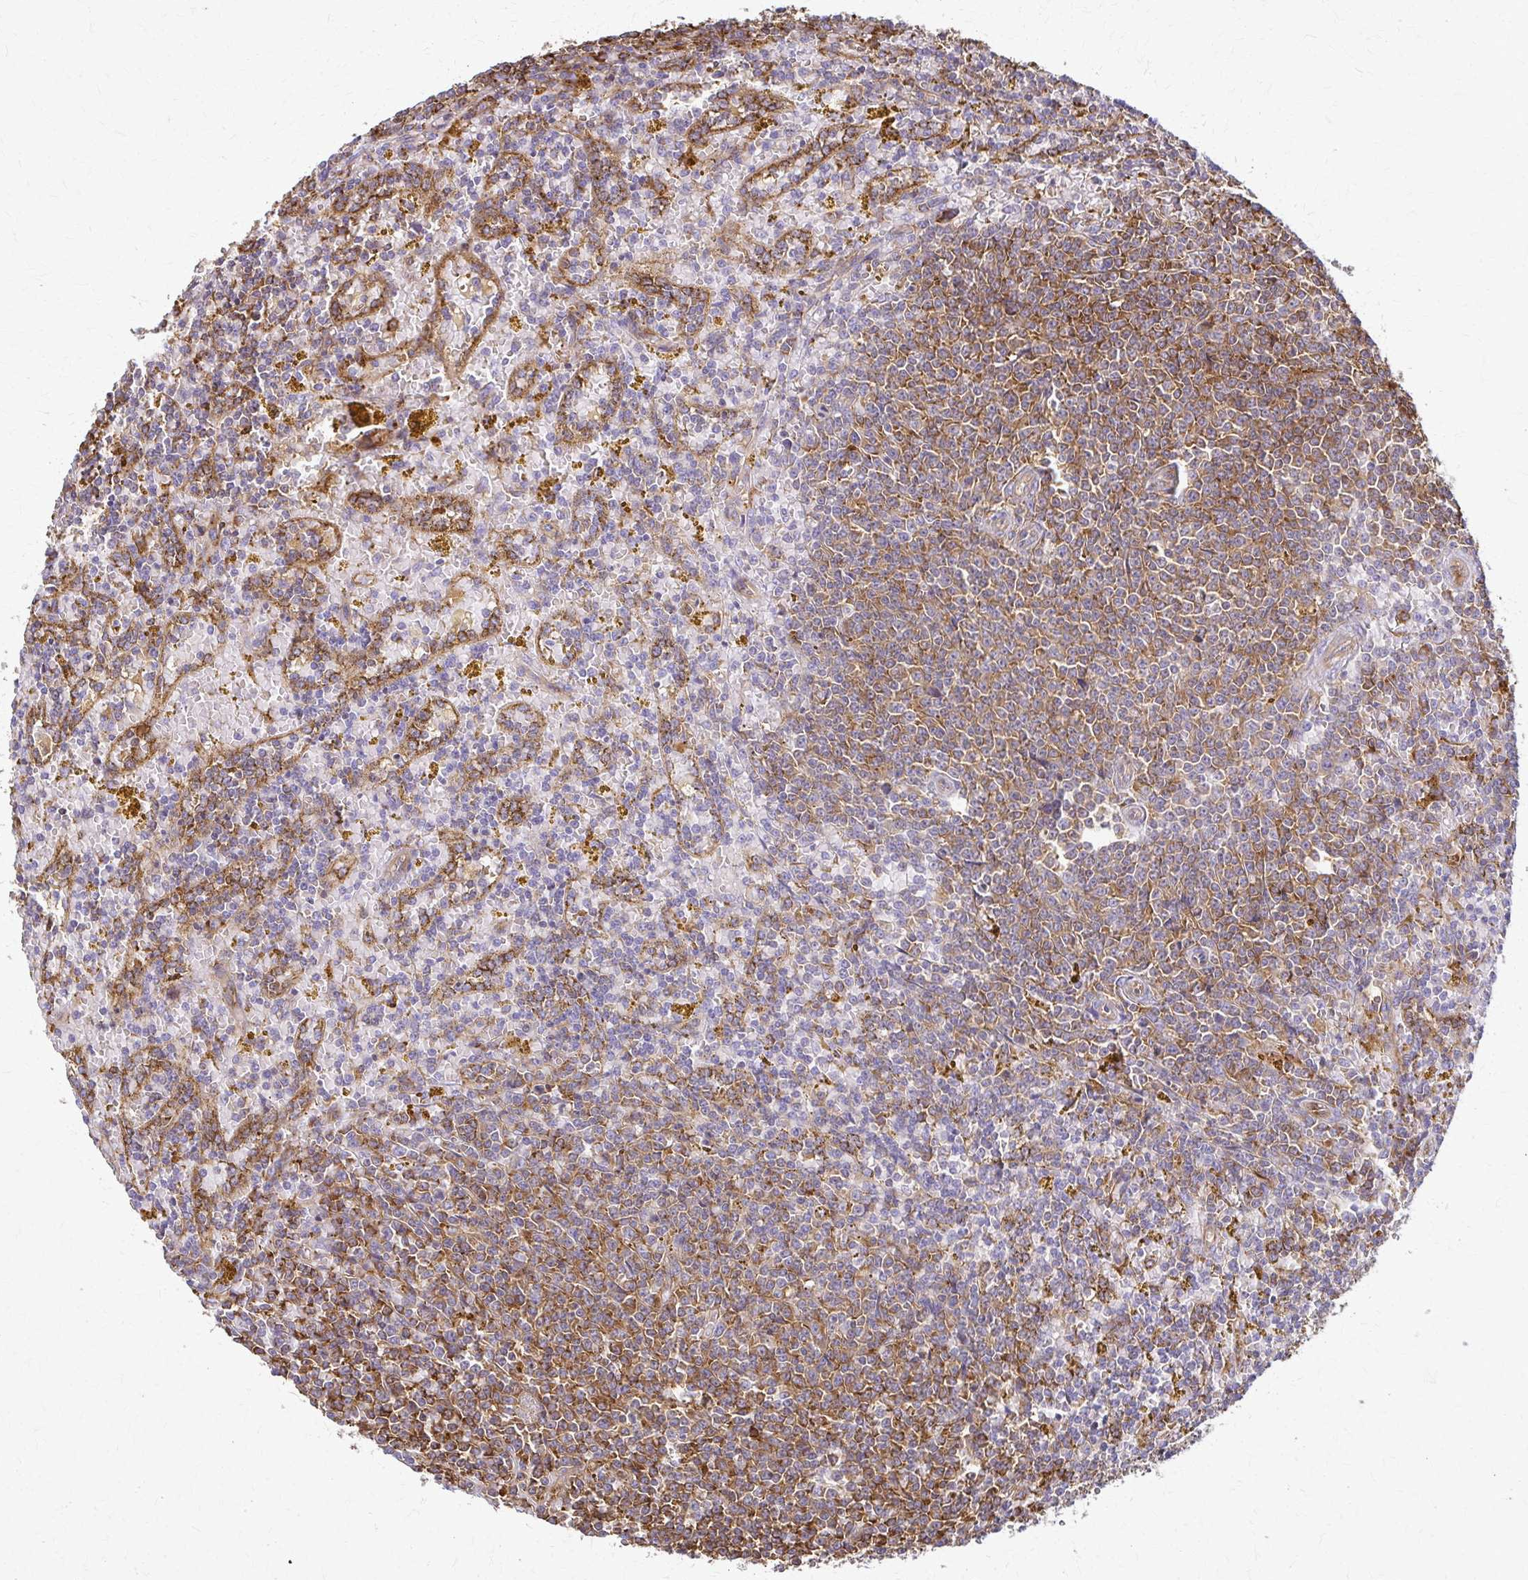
{"staining": {"intensity": "moderate", "quantity": ">75%", "location": "cytoplasmic/membranous"}, "tissue": "lymphoma", "cell_type": "Tumor cells", "image_type": "cancer", "snomed": [{"axis": "morphology", "description": "Malignant lymphoma, non-Hodgkin's type, Low grade"}, {"axis": "topography", "description": "Spleen"}, {"axis": "topography", "description": "Lymph node"}], "caption": "An immunohistochemistry image of neoplastic tissue is shown. Protein staining in brown highlights moderate cytoplasmic/membranous positivity in malignant lymphoma, non-Hodgkin's type (low-grade) within tumor cells.", "gene": "WASF2", "patient": {"sex": "female", "age": 66}}